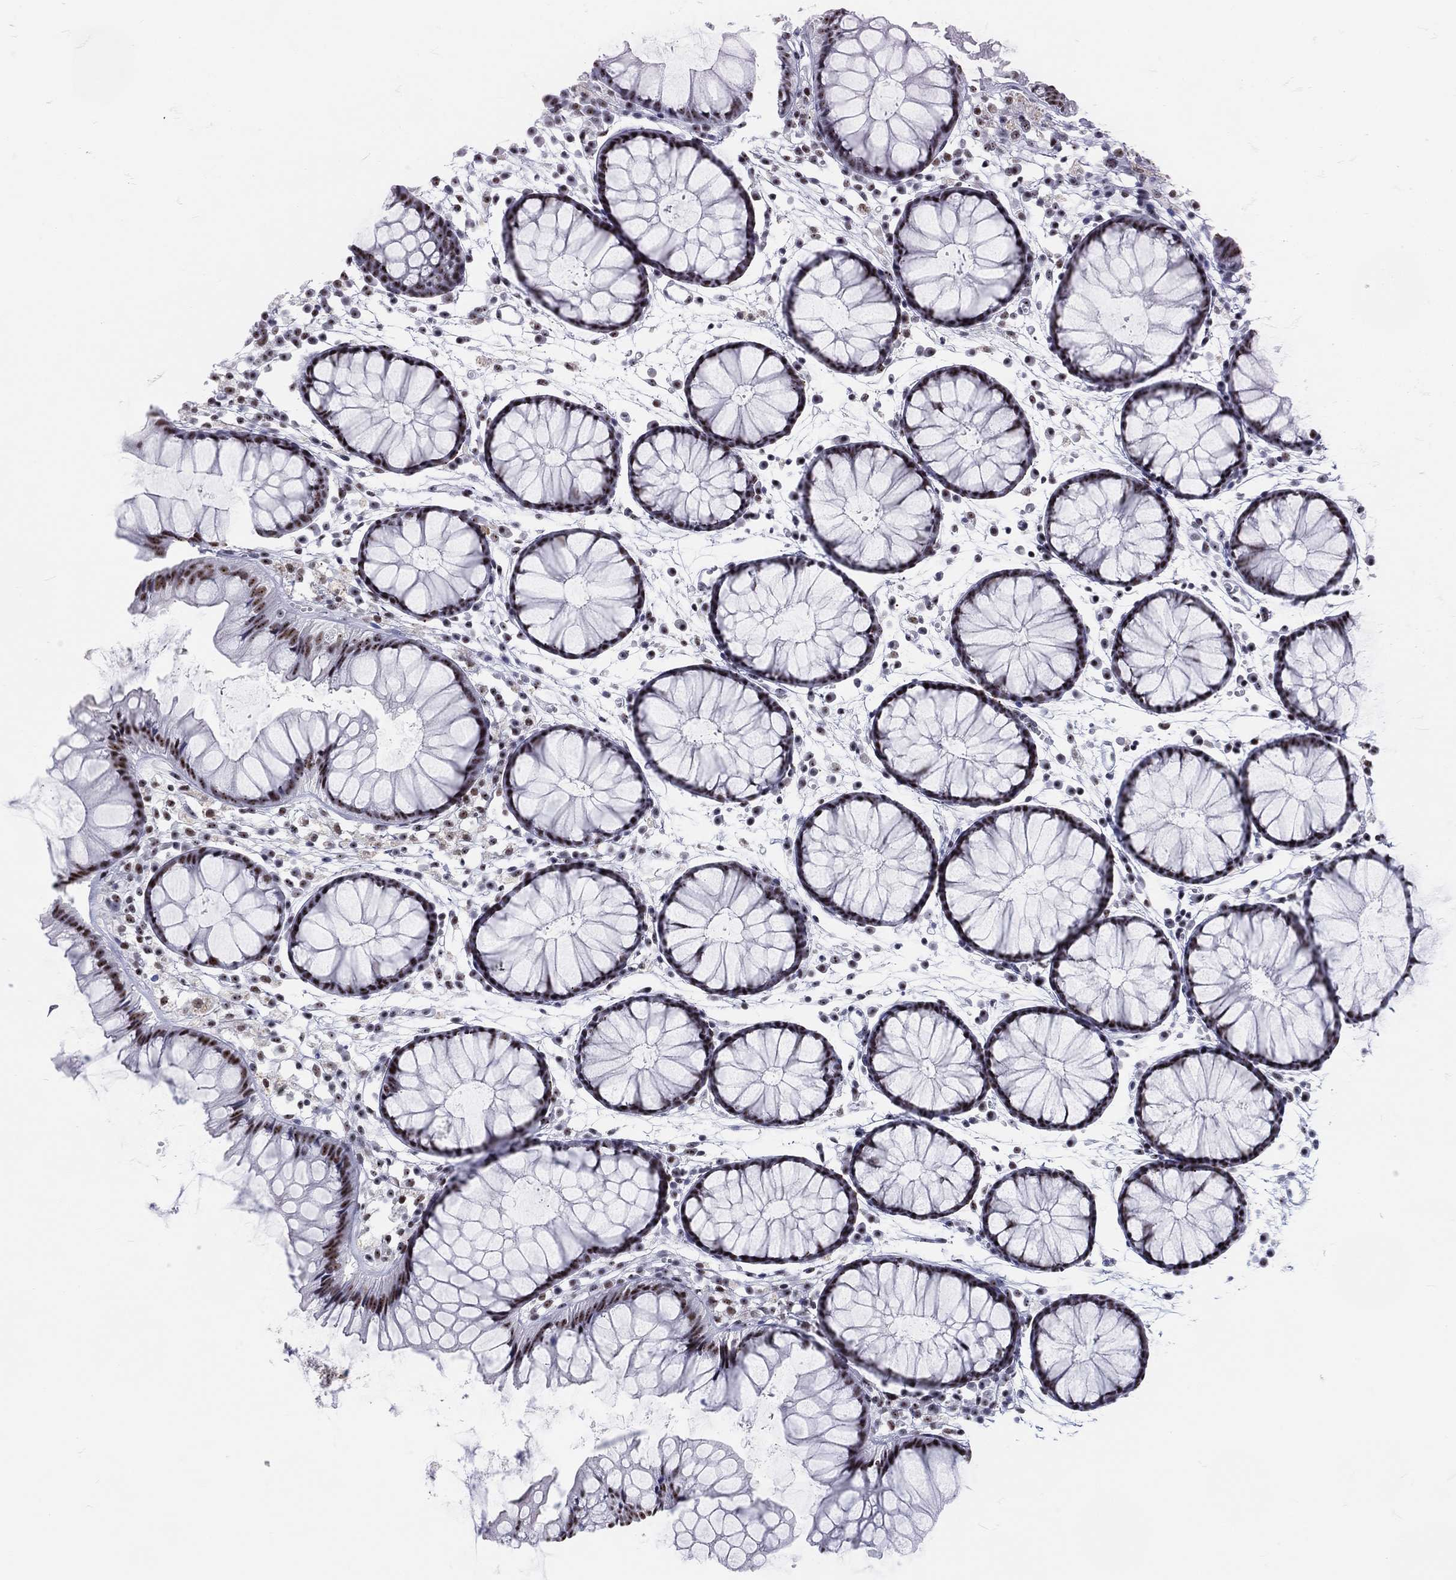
{"staining": {"intensity": "negative", "quantity": "none", "location": "none"}, "tissue": "colon", "cell_type": "Endothelial cells", "image_type": "normal", "snomed": [{"axis": "morphology", "description": "Normal tissue, NOS"}, {"axis": "morphology", "description": "Adenocarcinoma, NOS"}, {"axis": "topography", "description": "Colon"}], "caption": "Benign colon was stained to show a protein in brown. There is no significant positivity in endothelial cells. Brightfield microscopy of IHC stained with DAB (3,3'-diaminobenzidine) (brown) and hematoxylin (blue), captured at high magnification.", "gene": "MAPK8IP1", "patient": {"sex": "male", "age": 65}}